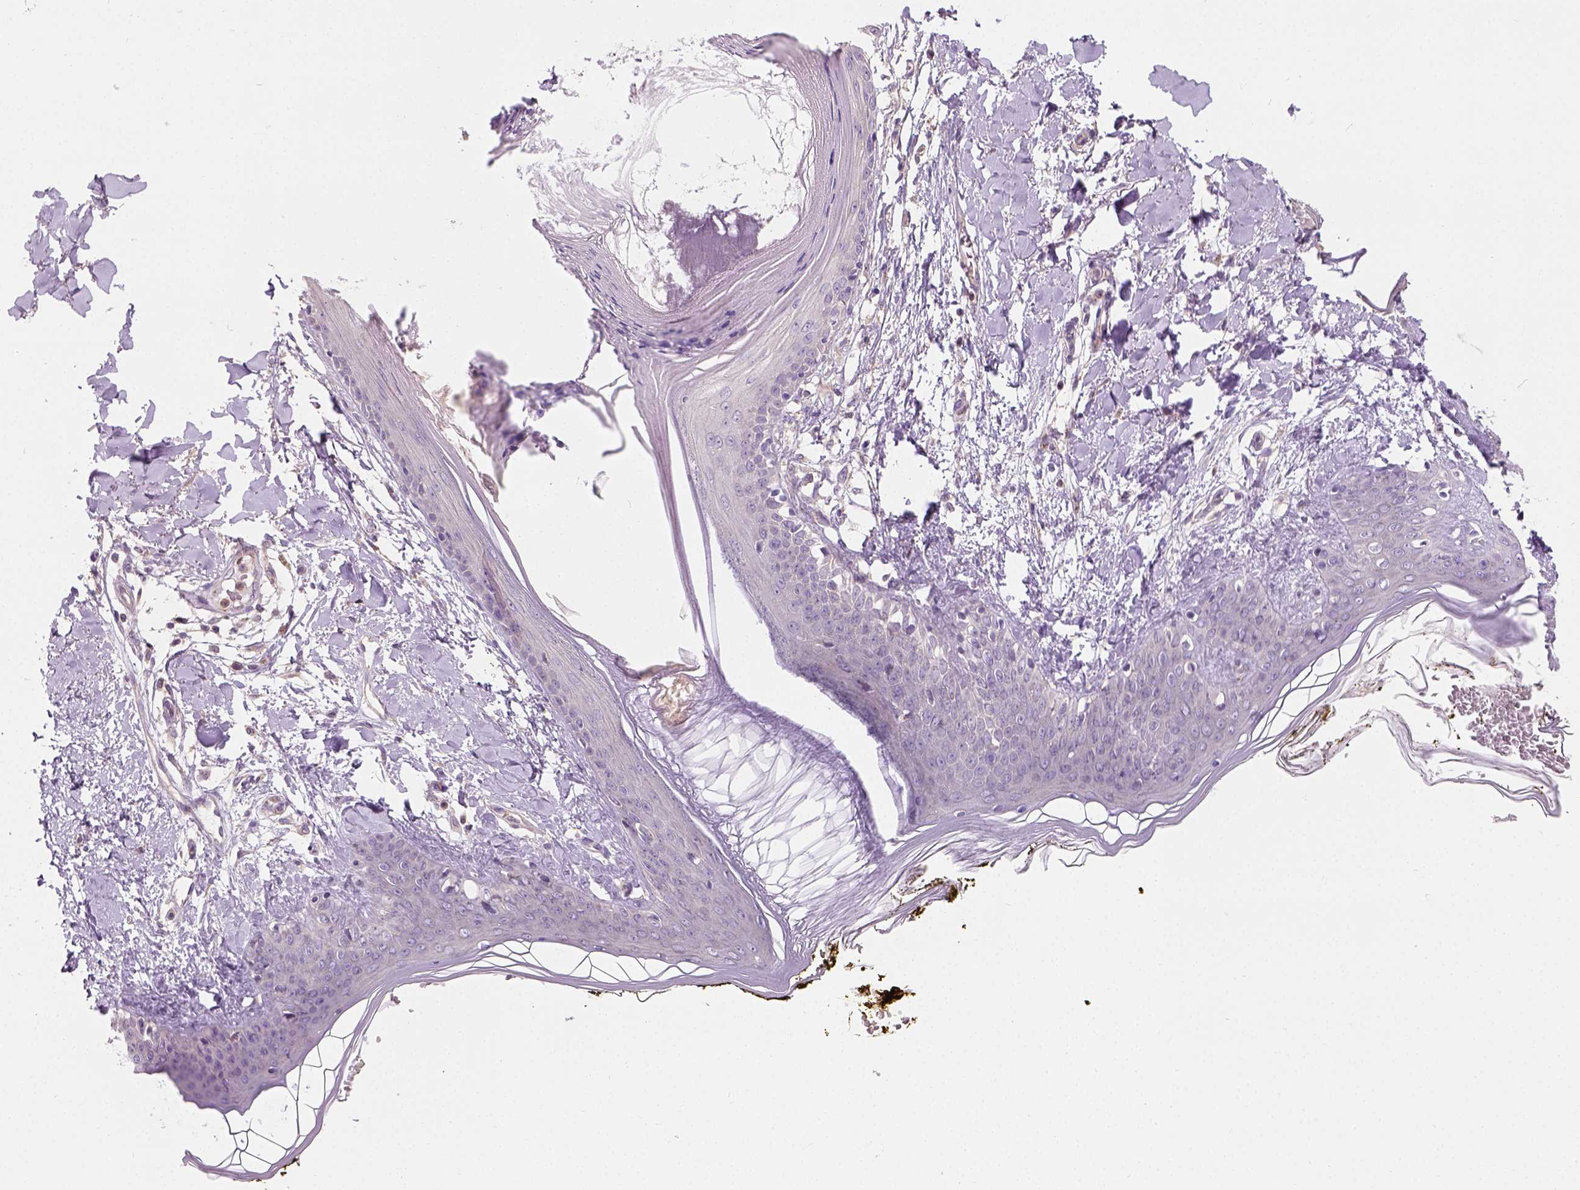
{"staining": {"intensity": "negative", "quantity": "none", "location": "none"}, "tissue": "skin", "cell_type": "Fibroblasts", "image_type": "normal", "snomed": [{"axis": "morphology", "description": "Normal tissue, NOS"}, {"axis": "topography", "description": "Skin"}], "caption": "Benign skin was stained to show a protein in brown. There is no significant positivity in fibroblasts.", "gene": "CRACR2A", "patient": {"sex": "female", "age": 34}}